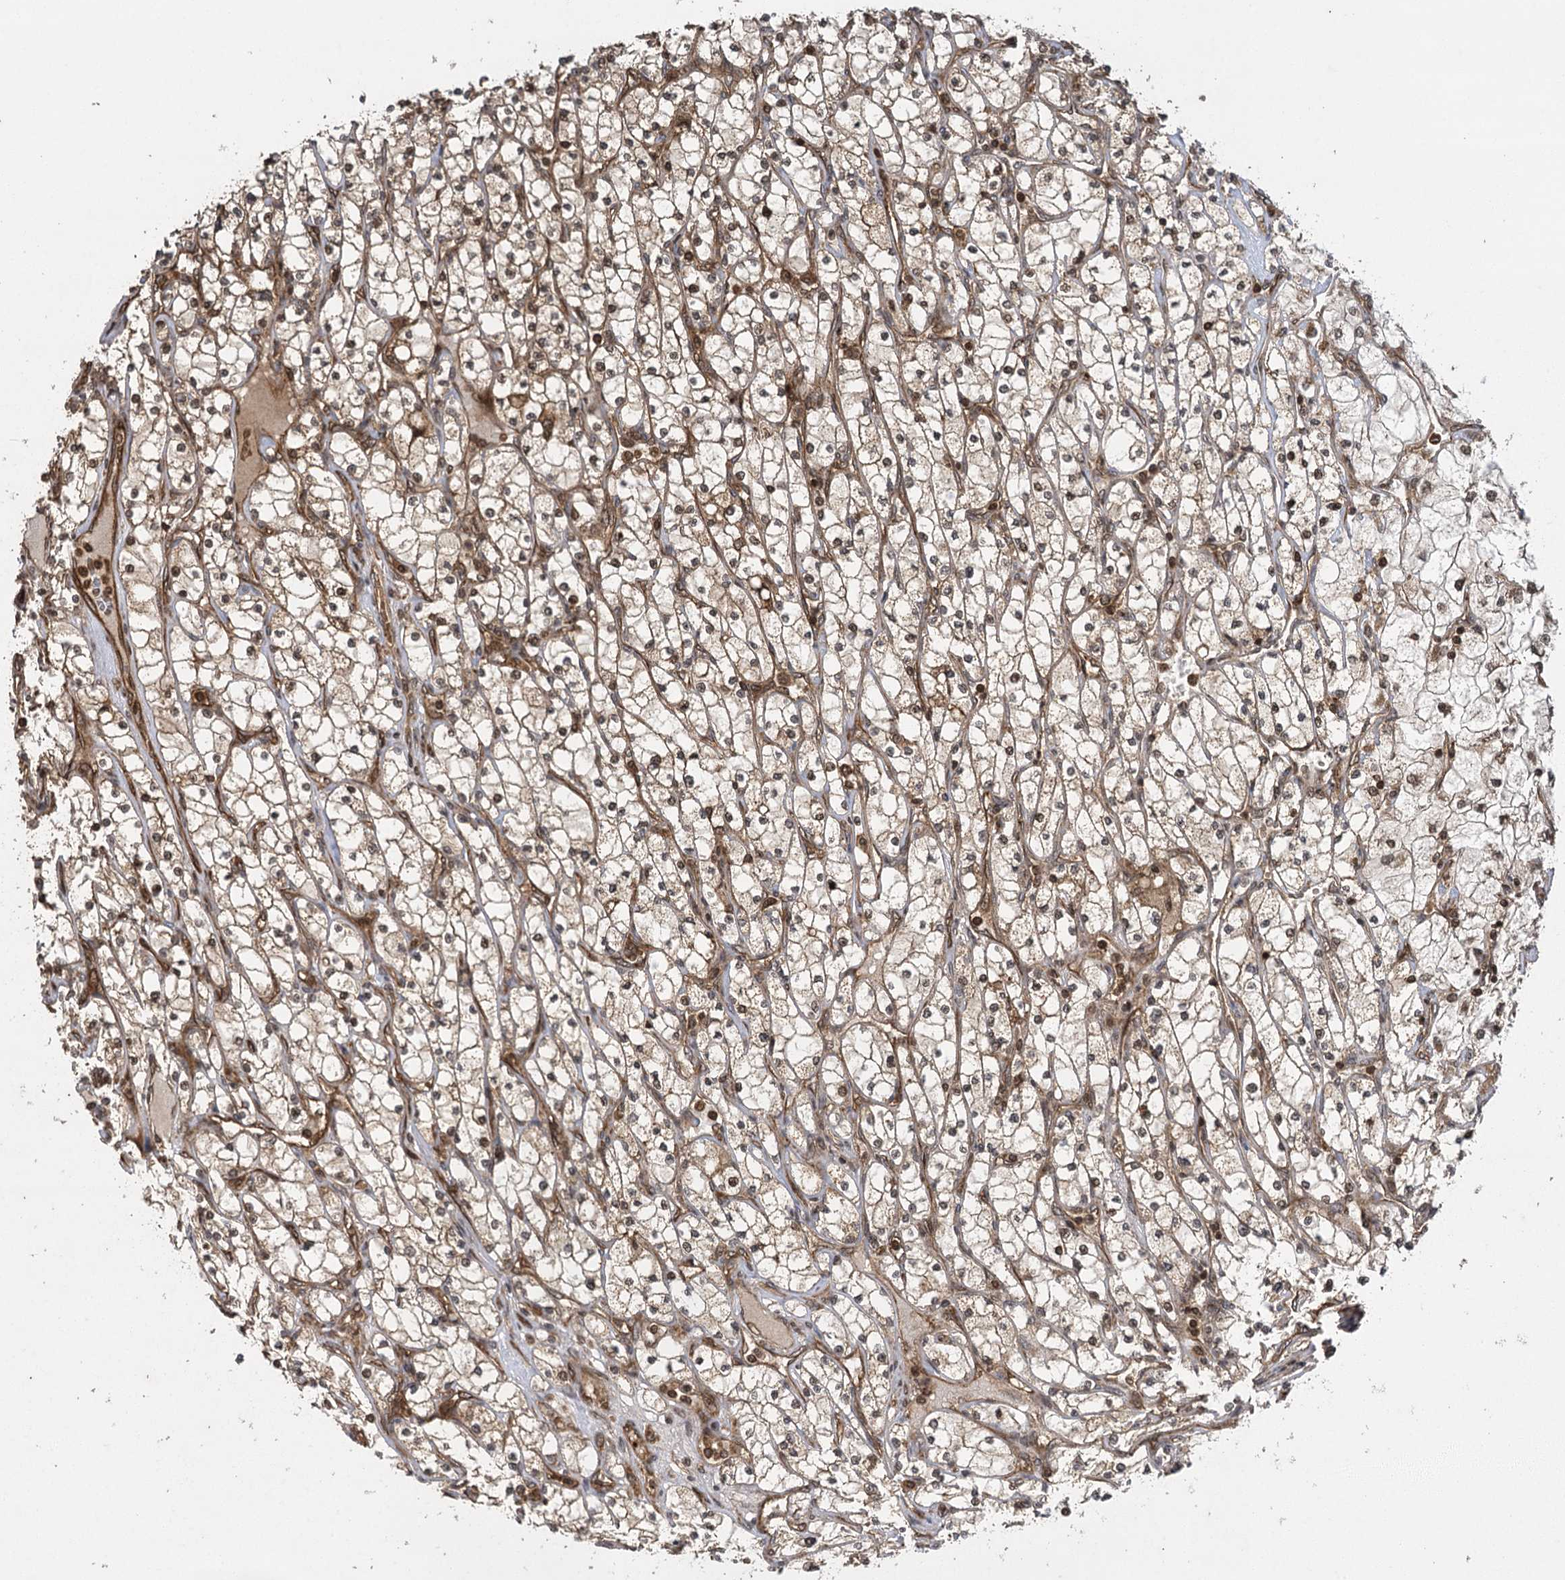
{"staining": {"intensity": "moderate", "quantity": ">75%", "location": "cytoplasmic/membranous,nuclear"}, "tissue": "renal cancer", "cell_type": "Tumor cells", "image_type": "cancer", "snomed": [{"axis": "morphology", "description": "Adenocarcinoma, NOS"}, {"axis": "topography", "description": "Kidney"}], "caption": "Protein staining shows moderate cytoplasmic/membranous and nuclear positivity in approximately >75% of tumor cells in renal adenocarcinoma.", "gene": "IL11RA", "patient": {"sex": "male", "age": 80}}